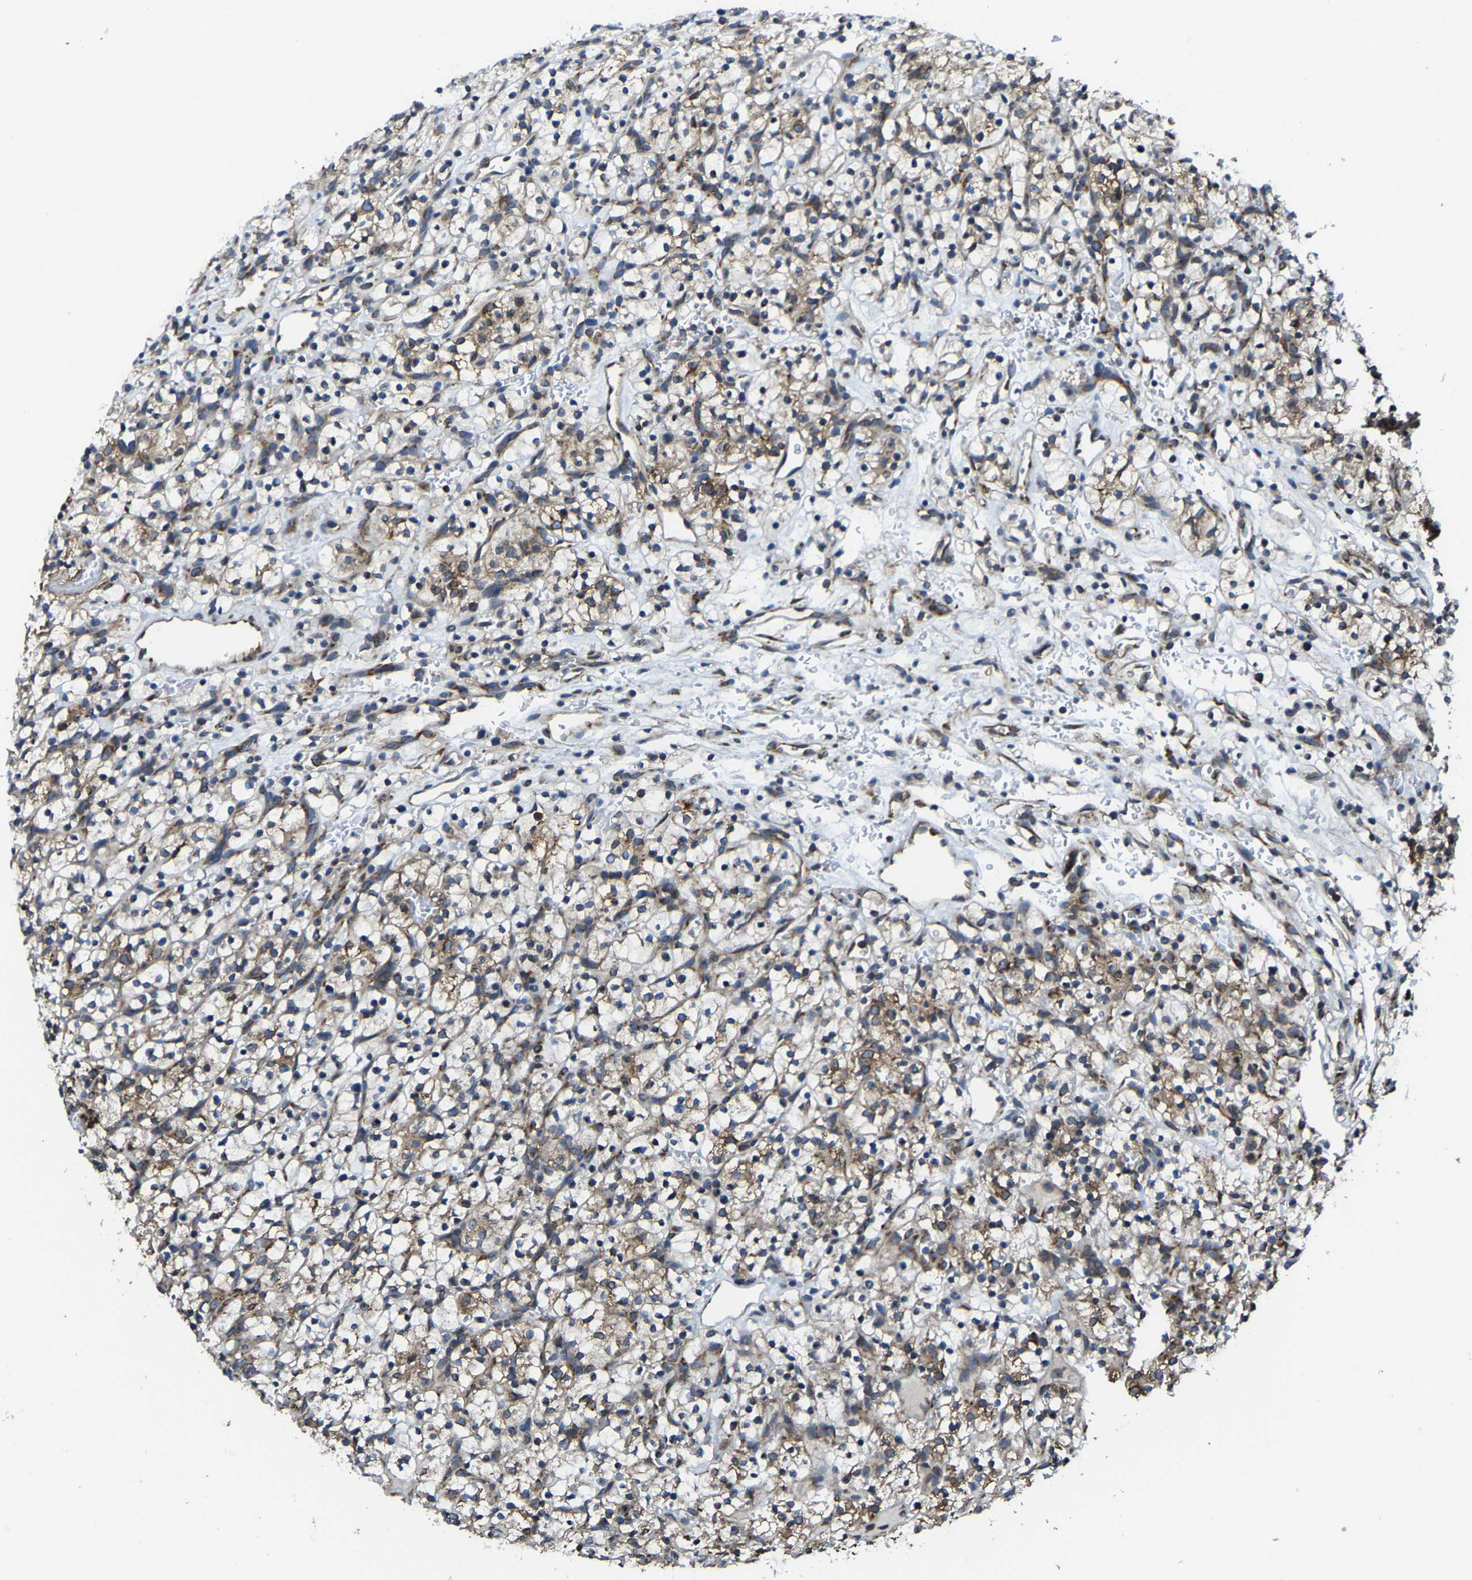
{"staining": {"intensity": "moderate", "quantity": ">75%", "location": "cytoplasmic/membranous"}, "tissue": "renal cancer", "cell_type": "Tumor cells", "image_type": "cancer", "snomed": [{"axis": "morphology", "description": "Adenocarcinoma, NOS"}, {"axis": "topography", "description": "Kidney"}], "caption": "Immunohistochemical staining of renal adenocarcinoma shows moderate cytoplasmic/membranous protein positivity in about >75% of tumor cells. (DAB IHC with brightfield microscopy, high magnification).", "gene": "G3BP2", "patient": {"sex": "female", "age": 57}}